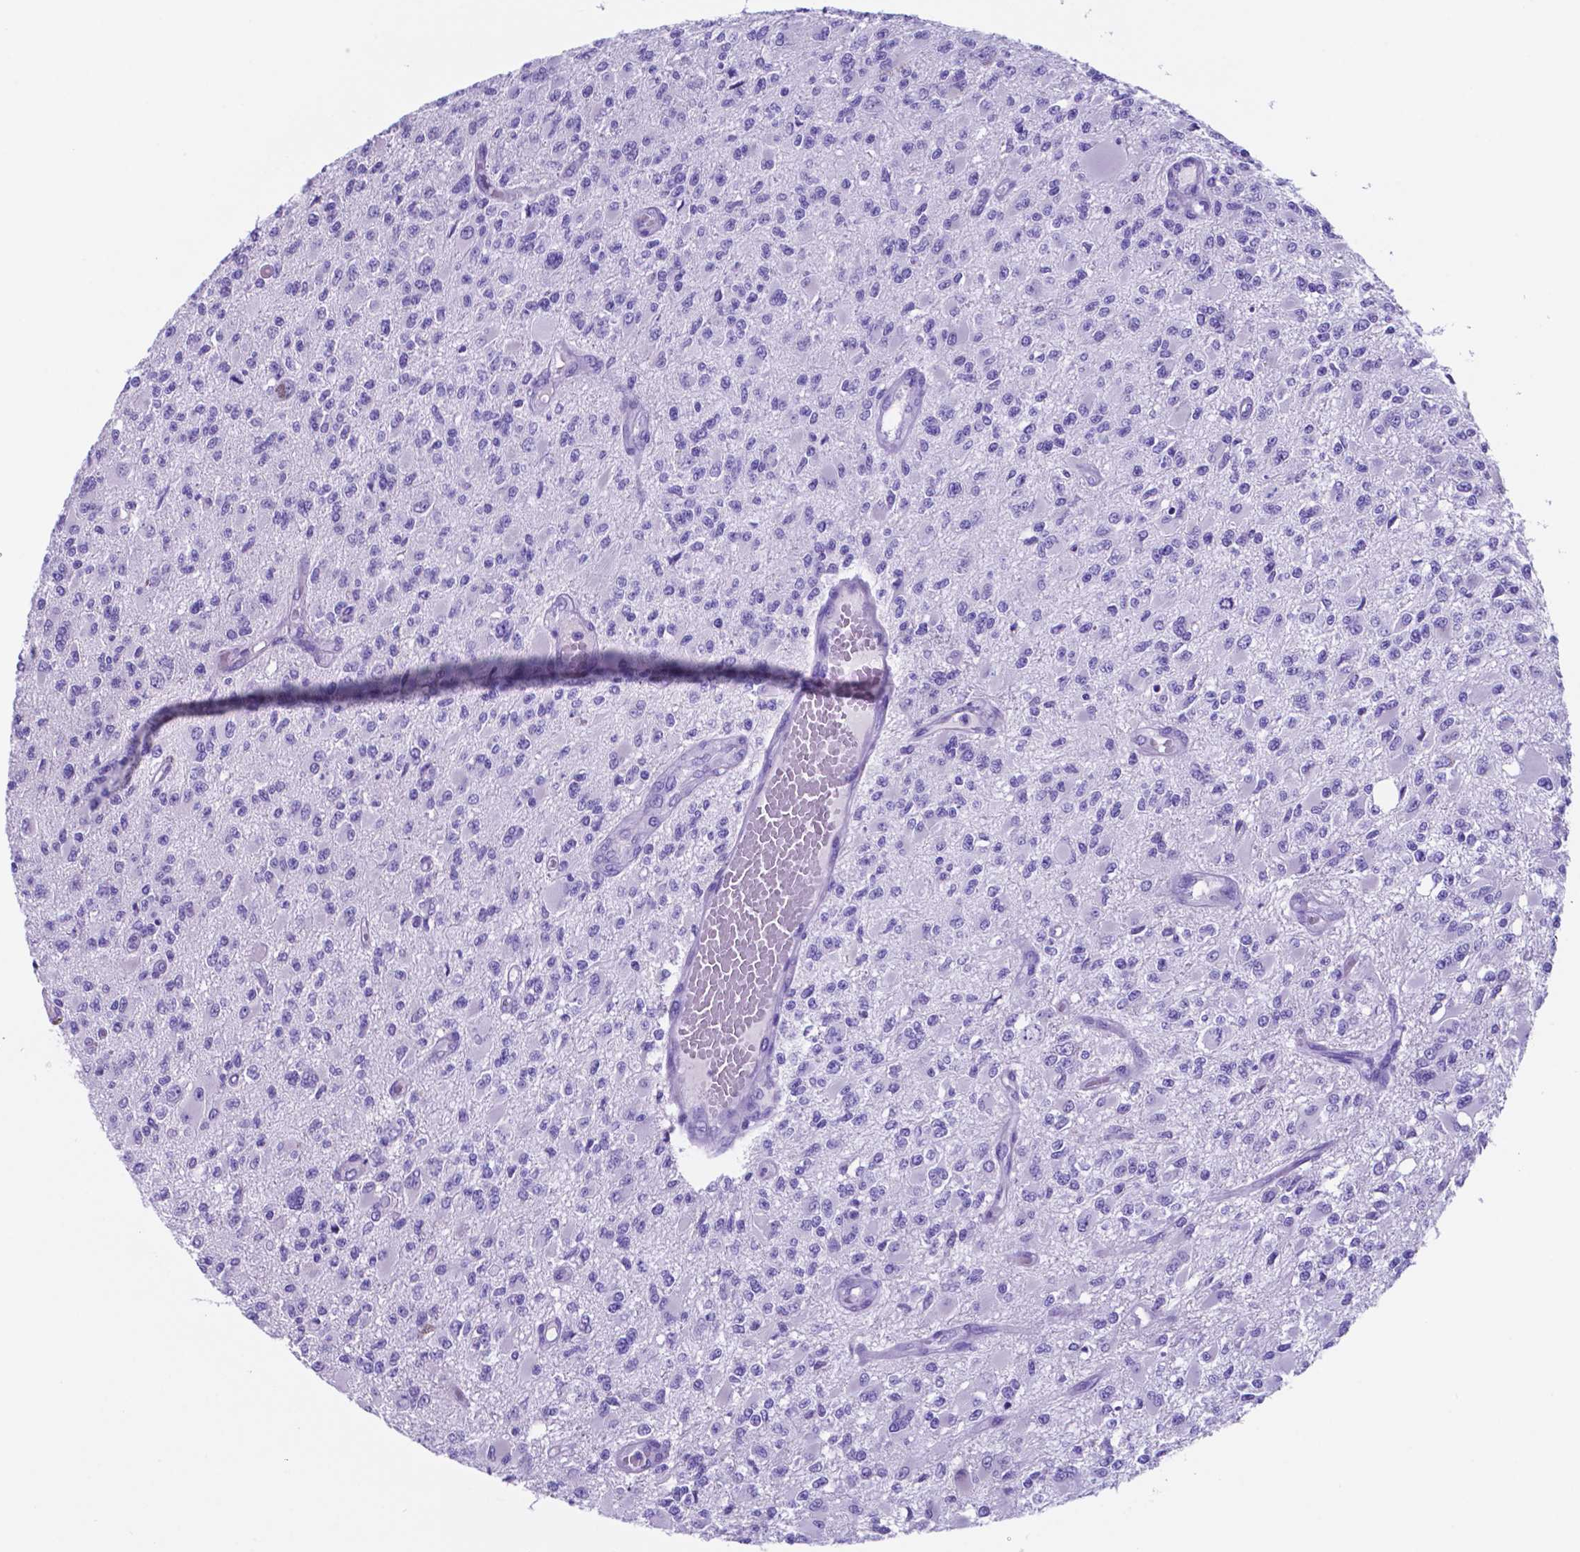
{"staining": {"intensity": "negative", "quantity": "none", "location": "none"}, "tissue": "glioma", "cell_type": "Tumor cells", "image_type": "cancer", "snomed": [{"axis": "morphology", "description": "Glioma, malignant, High grade"}, {"axis": "topography", "description": "Brain"}], "caption": "Malignant glioma (high-grade) was stained to show a protein in brown. There is no significant staining in tumor cells.", "gene": "DNAAF8", "patient": {"sex": "female", "age": 63}}